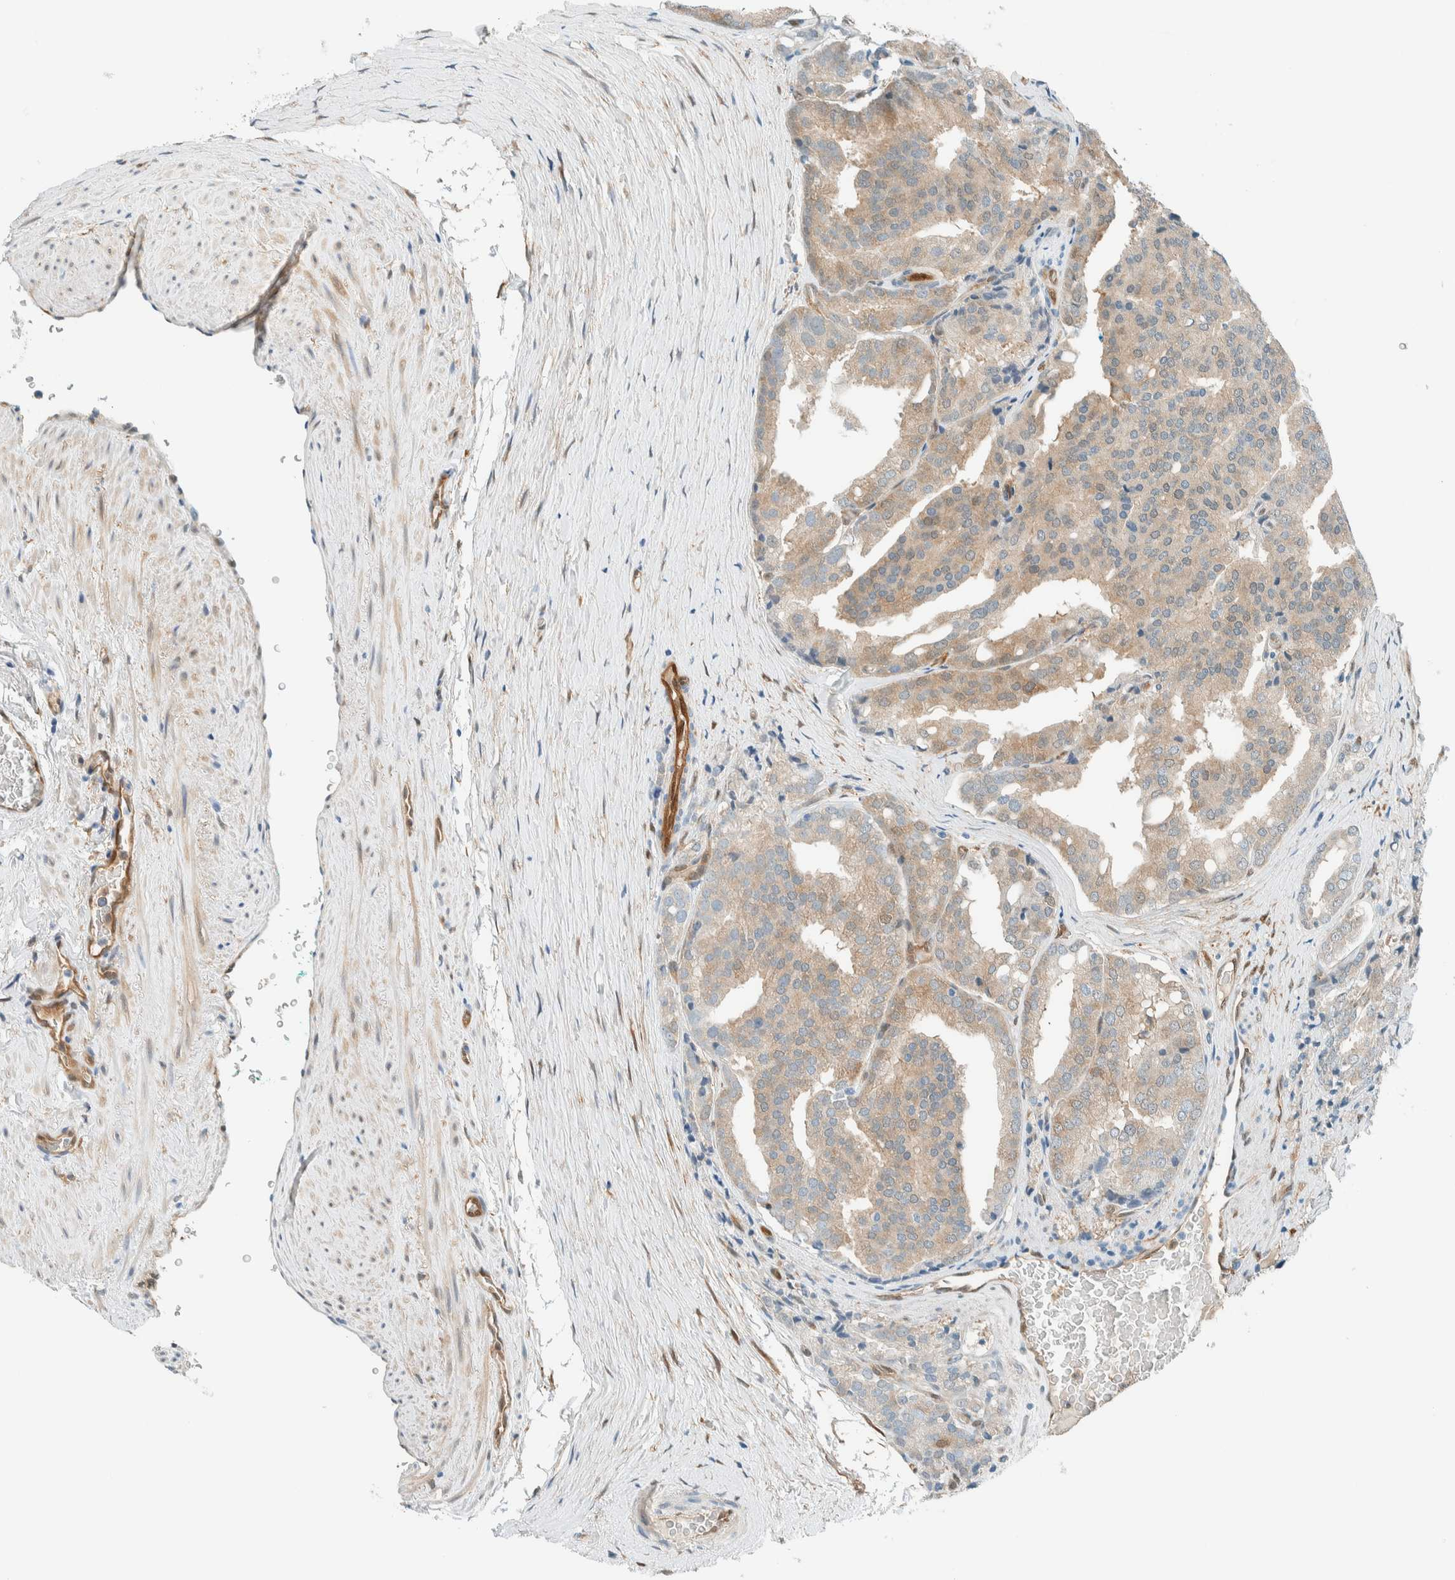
{"staining": {"intensity": "weak", "quantity": "<25%", "location": "cytoplasmic/membranous"}, "tissue": "prostate cancer", "cell_type": "Tumor cells", "image_type": "cancer", "snomed": [{"axis": "morphology", "description": "Adenocarcinoma, High grade"}, {"axis": "topography", "description": "Prostate"}], "caption": "High magnification brightfield microscopy of prostate cancer stained with DAB (3,3'-diaminobenzidine) (brown) and counterstained with hematoxylin (blue): tumor cells show no significant expression.", "gene": "NXN", "patient": {"sex": "male", "age": 50}}